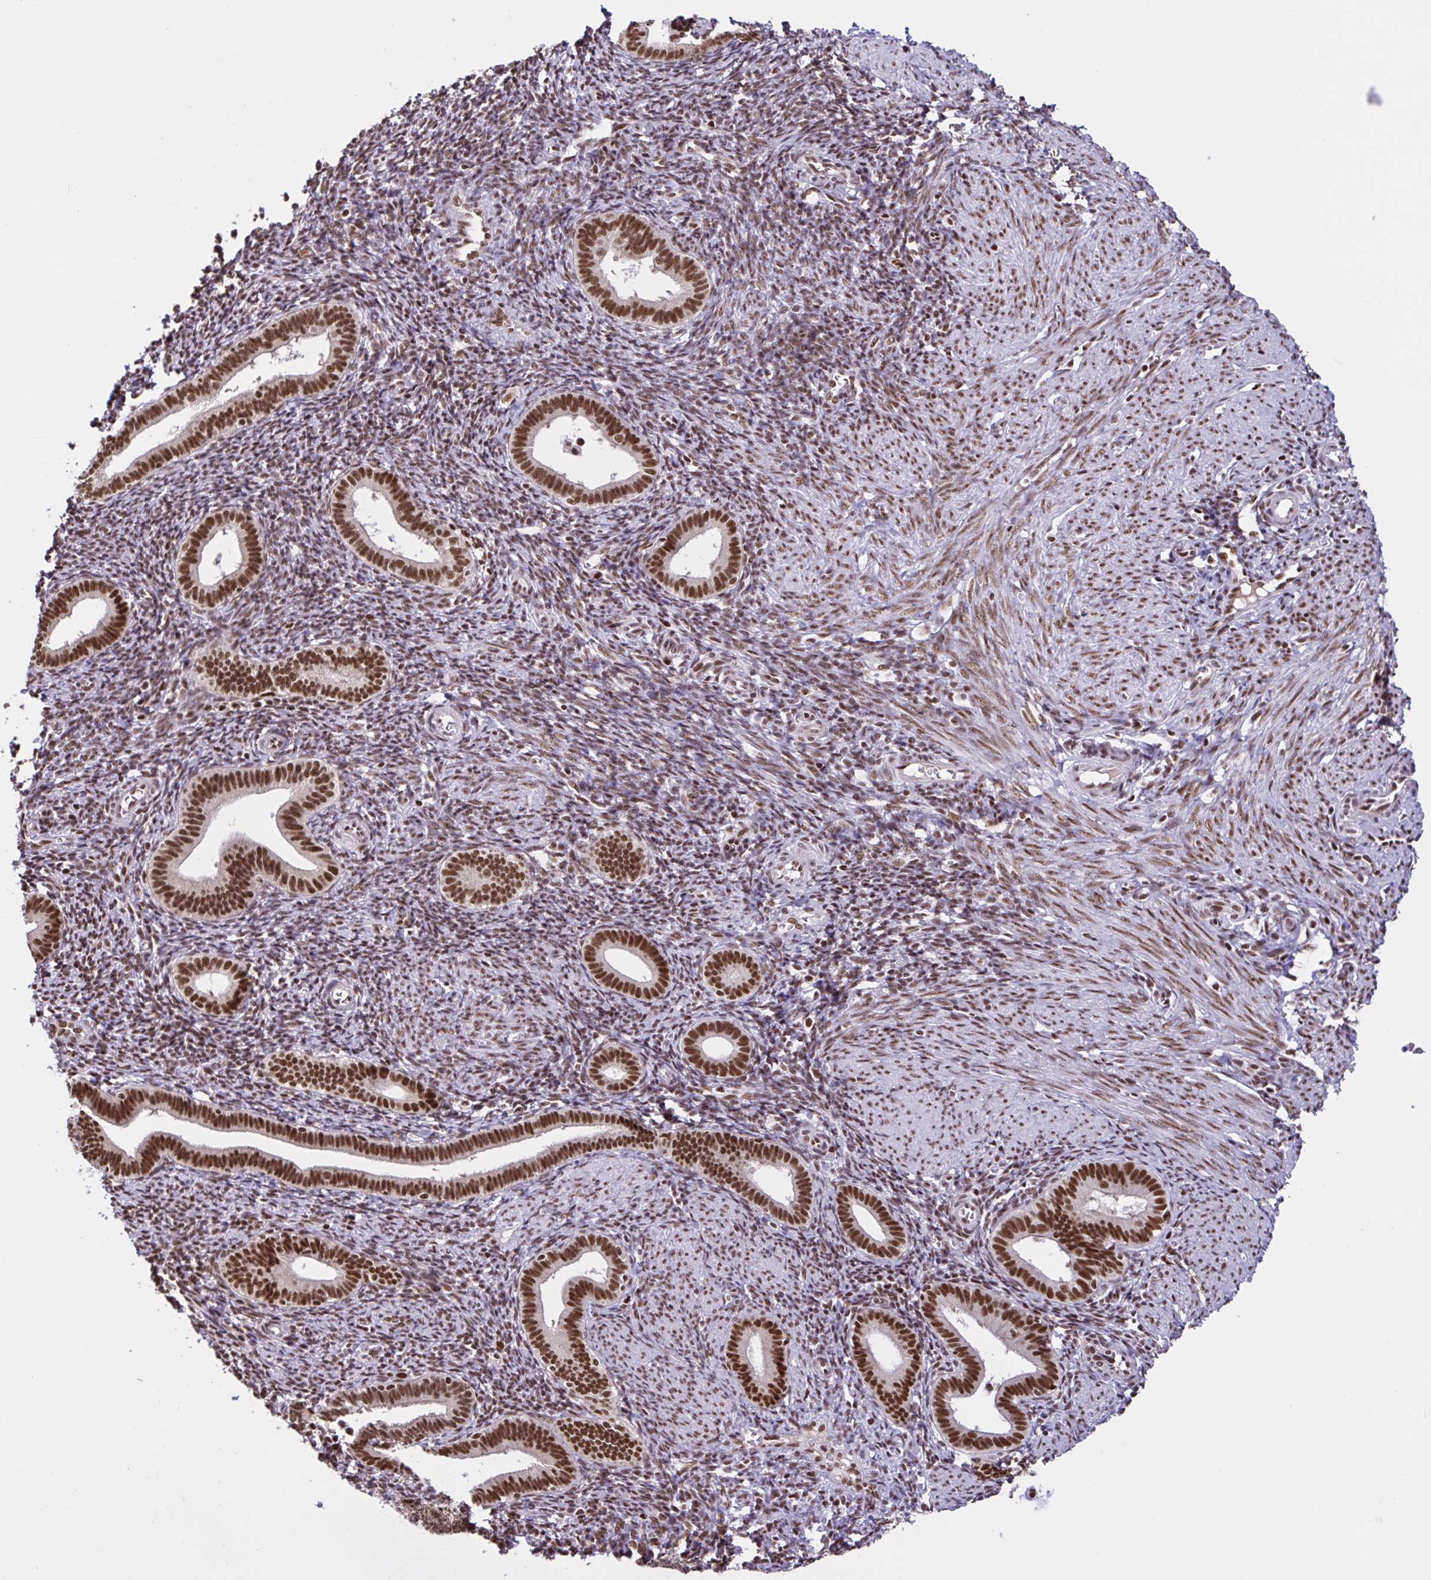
{"staining": {"intensity": "strong", "quantity": "25%-75%", "location": "nuclear"}, "tissue": "endometrium", "cell_type": "Cells in endometrial stroma", "image_type": "normal", "snomed": [{"axis": "morphology", "description": "Normal tissue, NOS"}, {"axis": "topography", "description": "Endometrium"}], "caption": "The photomicrograph reveals immunohistochemical staining of unremarkable endometrium. There is strong nuclear positivity is seen in about 25%-75% of cells in endometrial stroma. (DAB (3,3'-diaminobenzidine) IHC, brown staining for protein, blue staining for nuclei).", "gene": "CCDC12", "patient": {"sex": "female", "age": 41}}